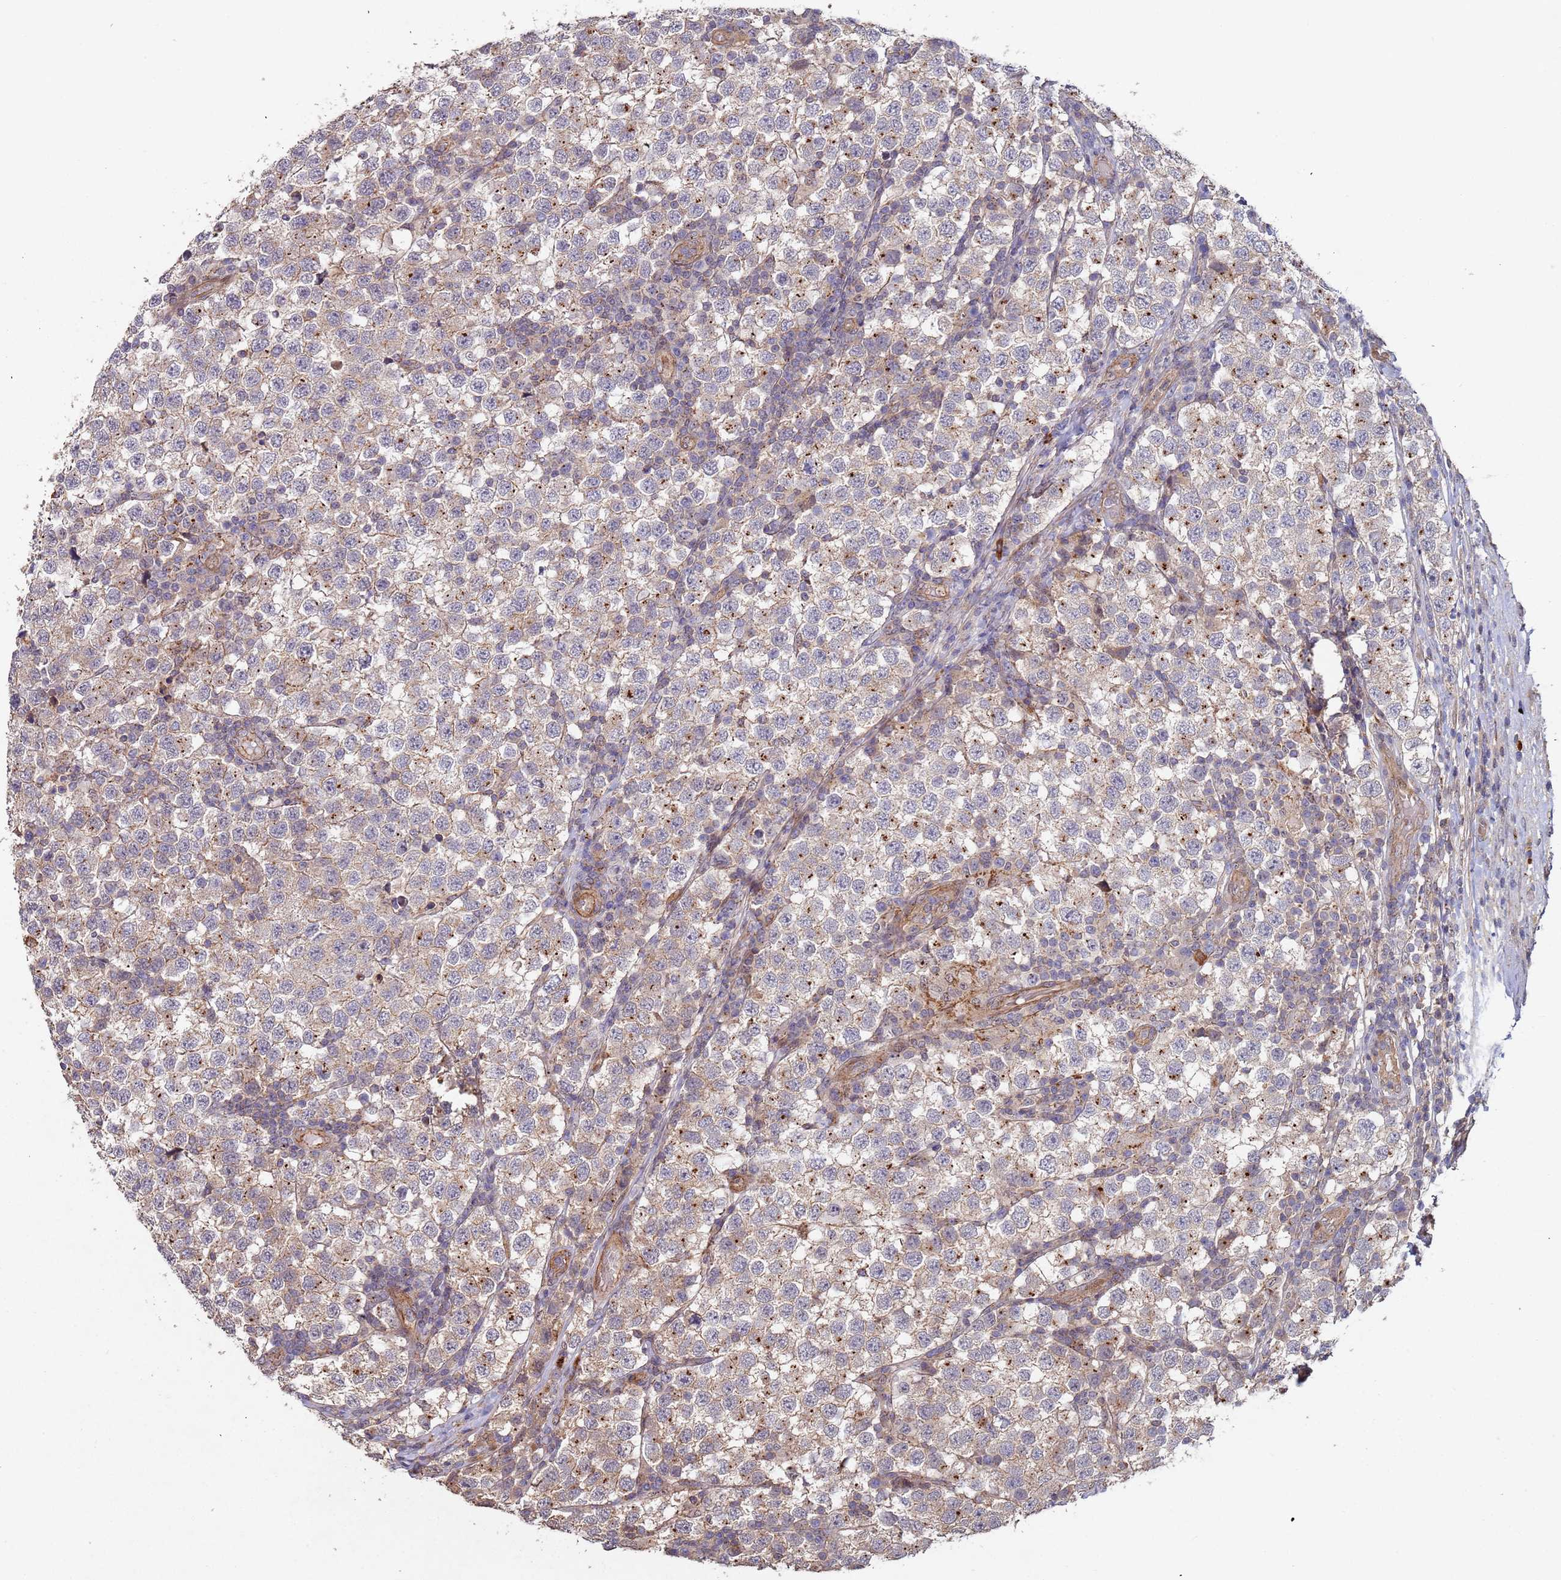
{"staining": {"intensity": "weak", "quantity": "<25%", "location": "cytoplasmic/membranous"}, "tissue": "testis cancer", "cell_type": "Tumor cells", "image_type": "cancer", "snomed": [{"axis": "morphology", "description": "Seminoma, NOS"}, {"axis": "topography", "description": "Testis"}], "caption": "Histopathology image shows no protein staining in tumor cells of testis cancer tissue. (DAB IHC with hematoxylin counter stain).", "gene": "KANSL1L", "patient": {"sex": "male", "age": 34}}